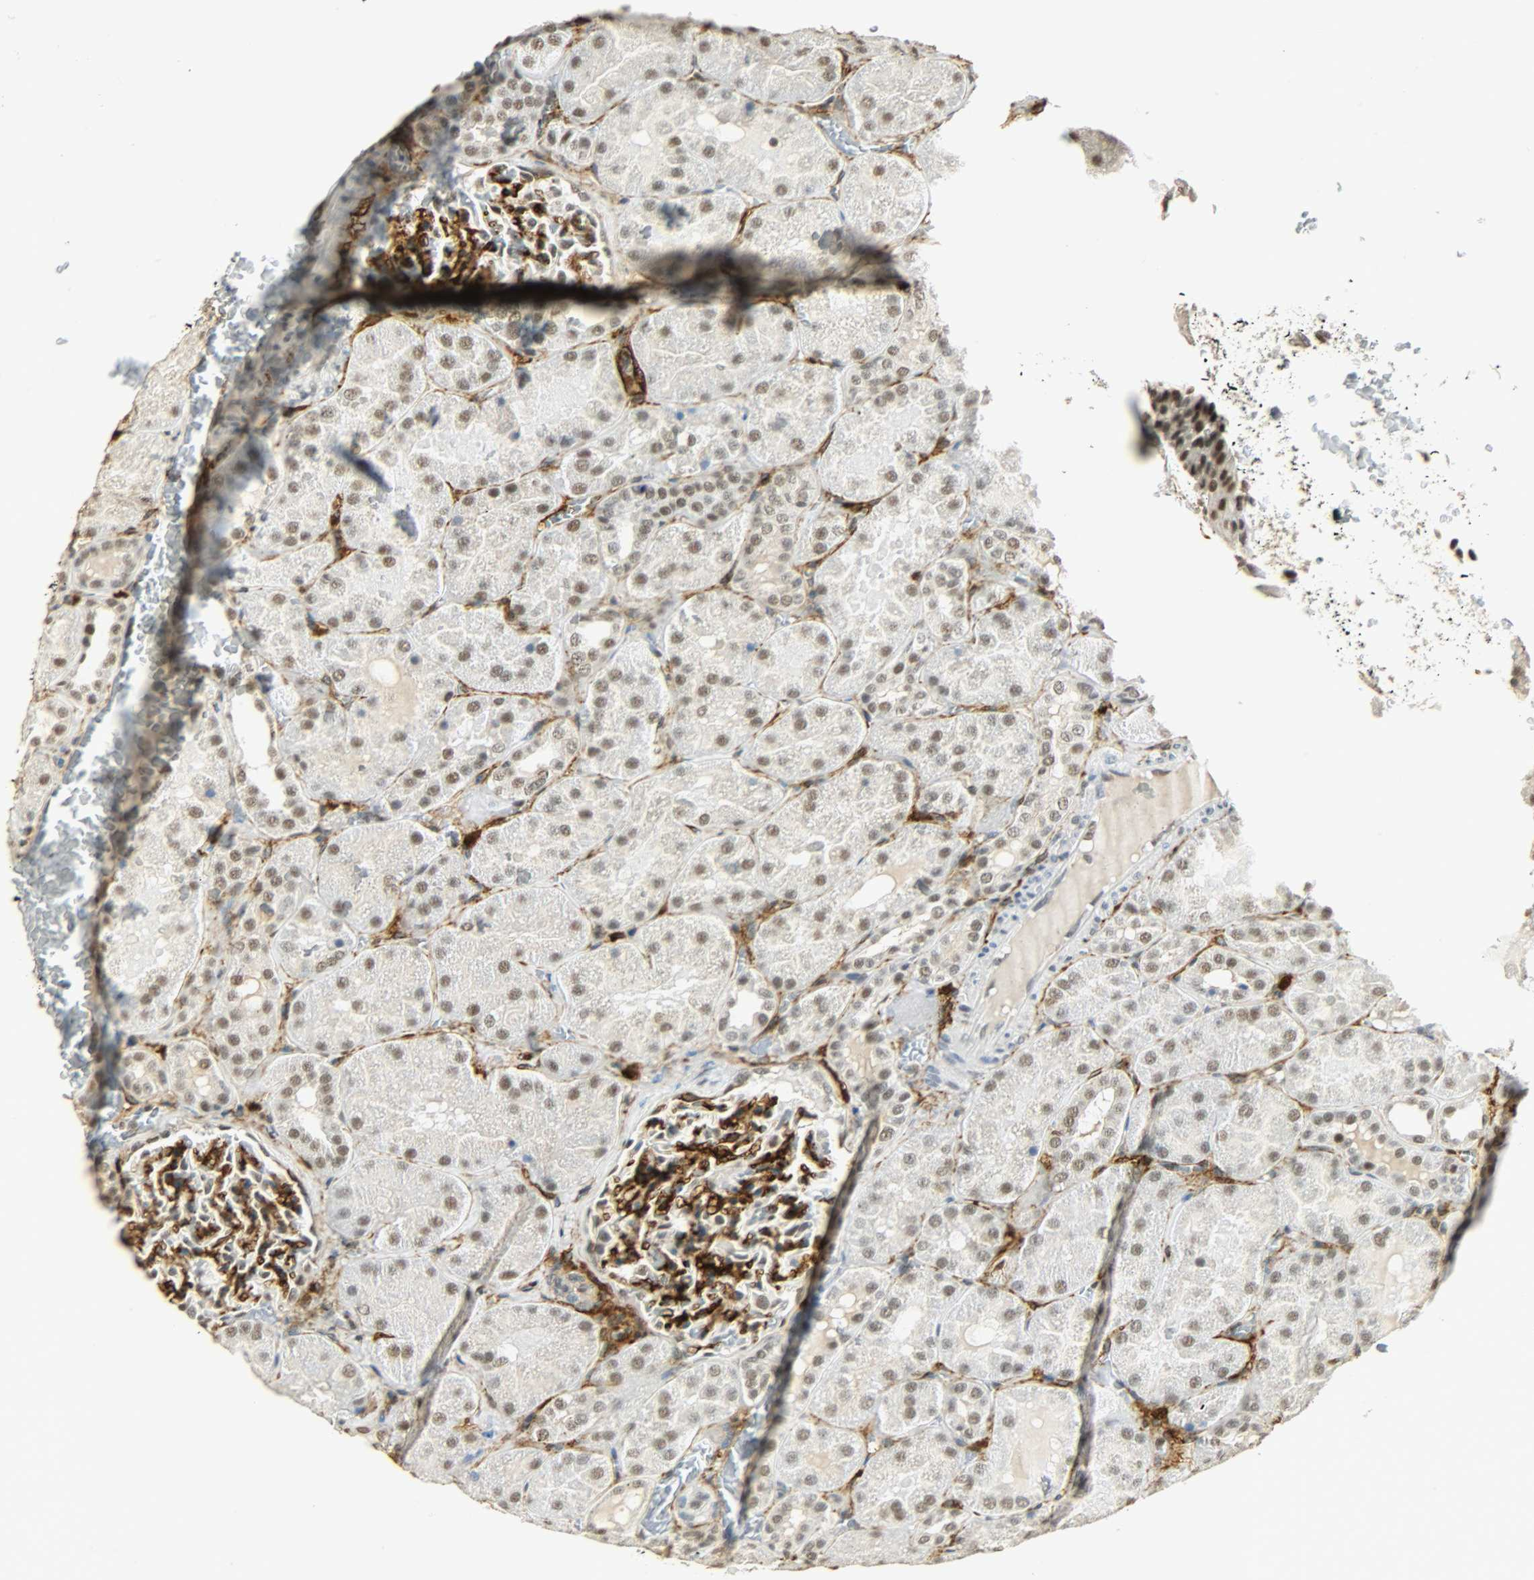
{"staining": {"intensity": "strong", "quantity": "<25%", "location": "cytoplasmic/membranous"}, "tissue": "kidney", "cell_type": "Cells in glomeruli", "image_type": "normal", "snomed": [{"axis": "morphology", "description": "Normal tissue, NOS"}, {"axis": "topography", "description": "Kidney"}], "caption": "A brown stain shows strong cytoplasmic/membranous expression of a protein in cells in glomeruli of unremarkable human kidney. (IHC, brightfield microscopy, high magnification).", "gene": "NGFR", "patient": {"sex": "male", "age": 28}}